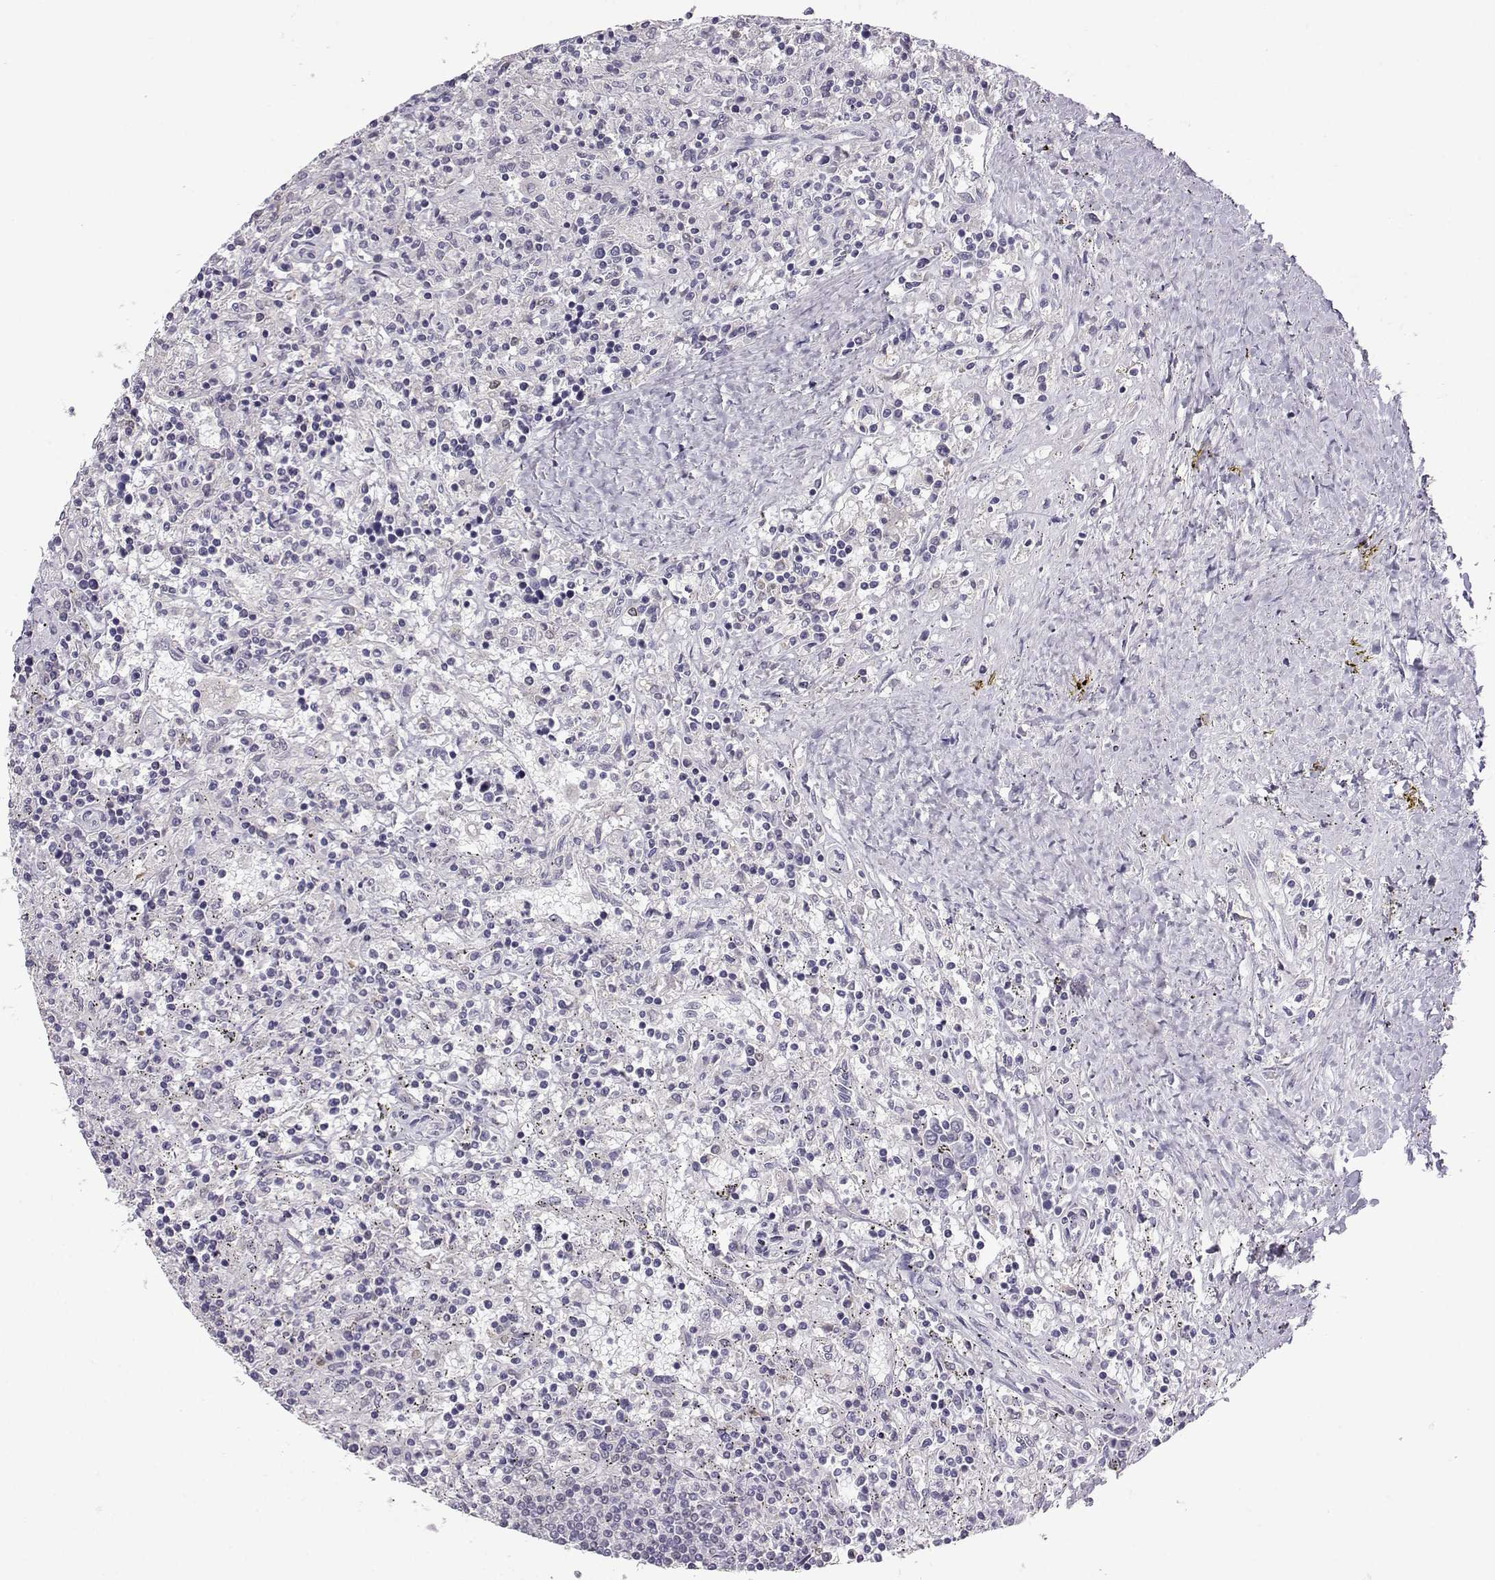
{"staining": {"intensity": "negative", "quantity": "none", "location": "none"}, "tissue": "lymphoma", "cell_type": "Tumor cells", "image_type": "cancer", "snomed": [{"axis": "morphology", "description": "Malignant lymphoma, non-Hodgkin's type, Low grade"}, {"axis": "topography", "description": "Spleen"}], "caption": "This is a image of immunohistochemistry staining of lymphoma, which shows no expression in tumor cells.", "gene": "TBR1", "patient": {"sex": "male", "age": 62}}